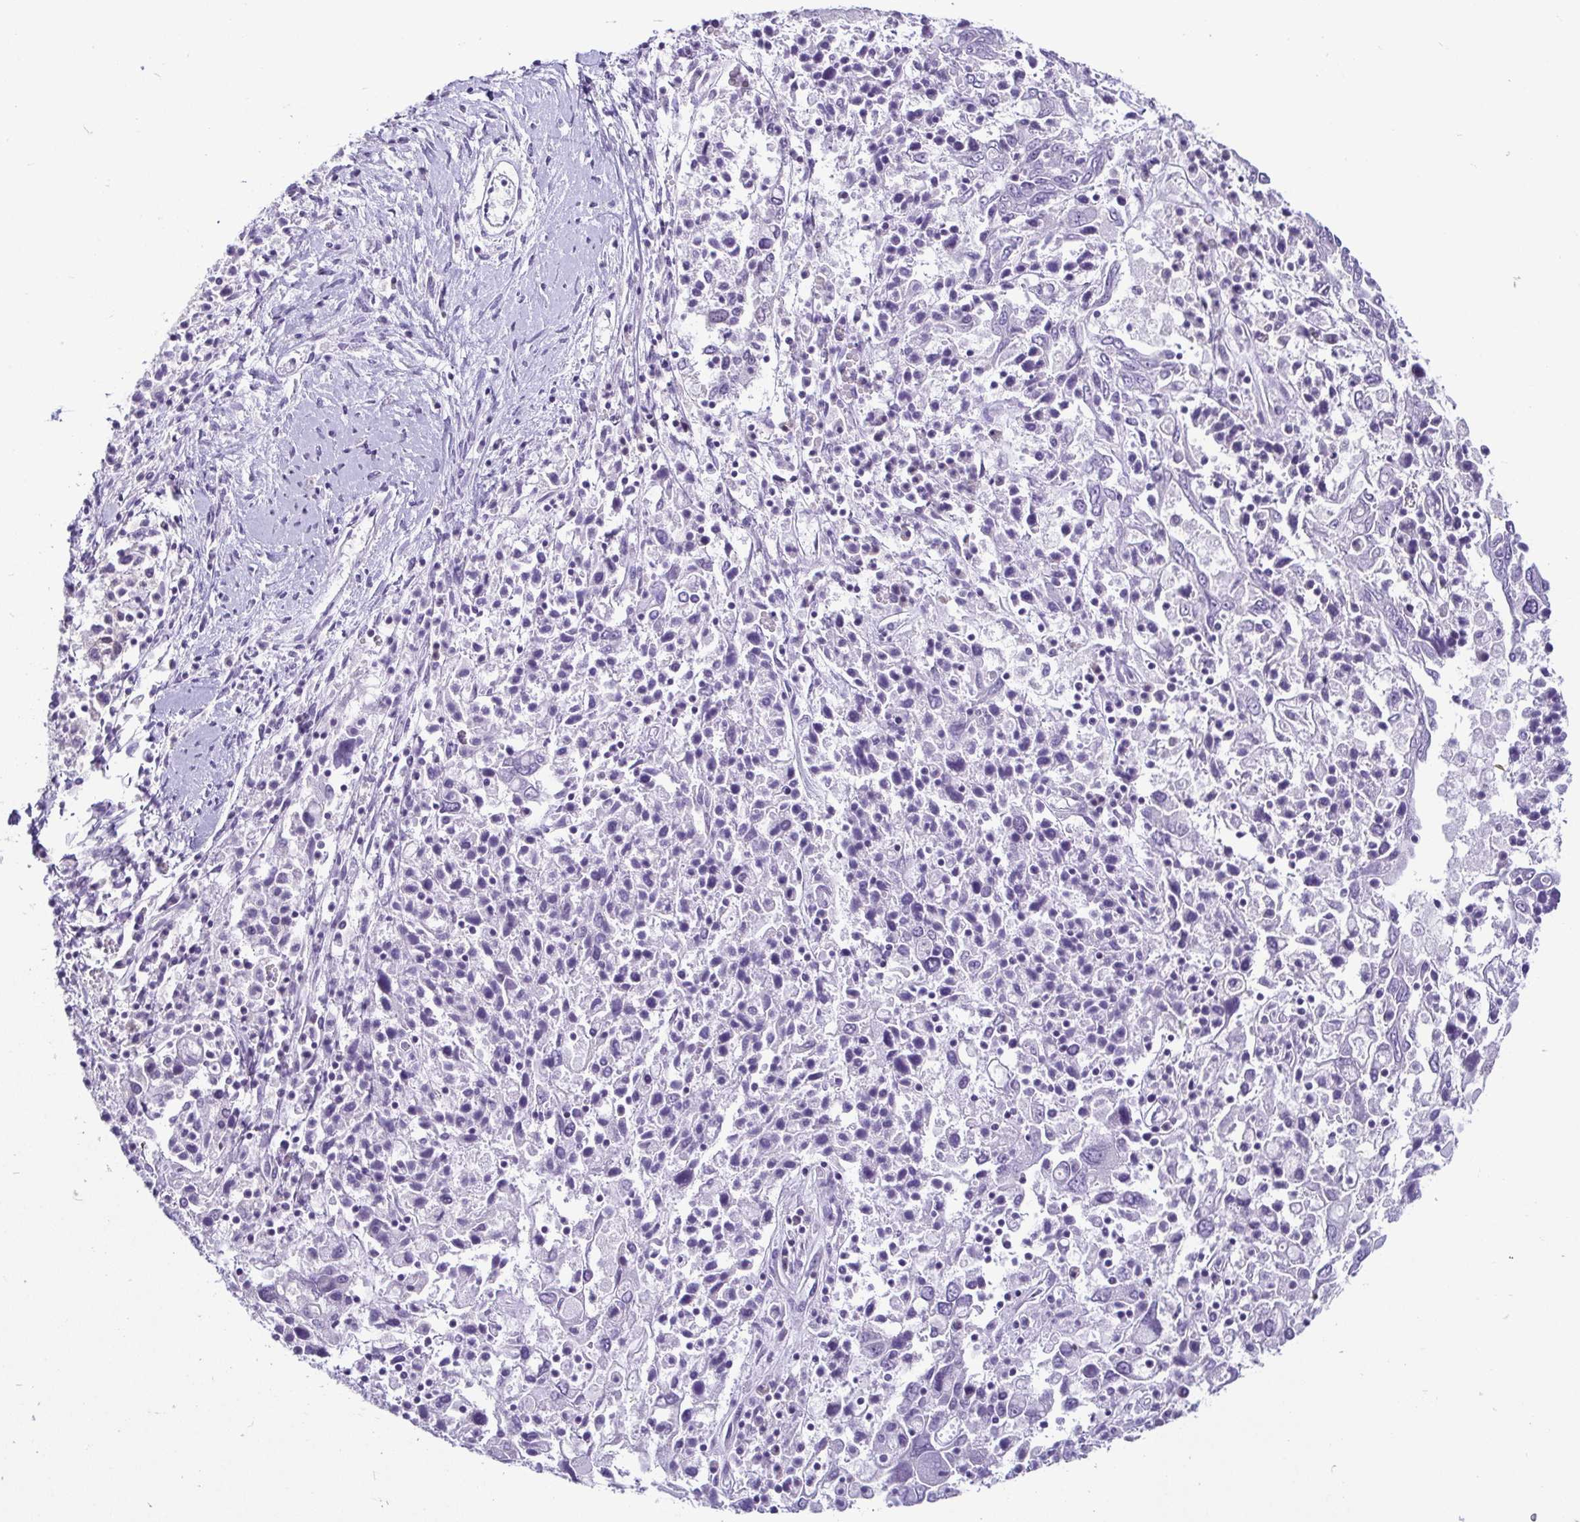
{"staining": {"intensity": "negative", "quantity": "none", "location": "none"}, "tissue": "ovarian cancer", "cell_type": "Tumor cells", "image_type": "cancer", "snomed": [{"axis": "morphology", "description": "Carcinoma, endometroid"}, {"axis": "topography", "description": "Ovary"}], "caption": "Histopathology image shows no protein positivity in tumor cells of ovarian cancer (endometroid carcinoma) tissue.", "gene": "RBM3", "patient": {"sex": "female", "age": 62}}